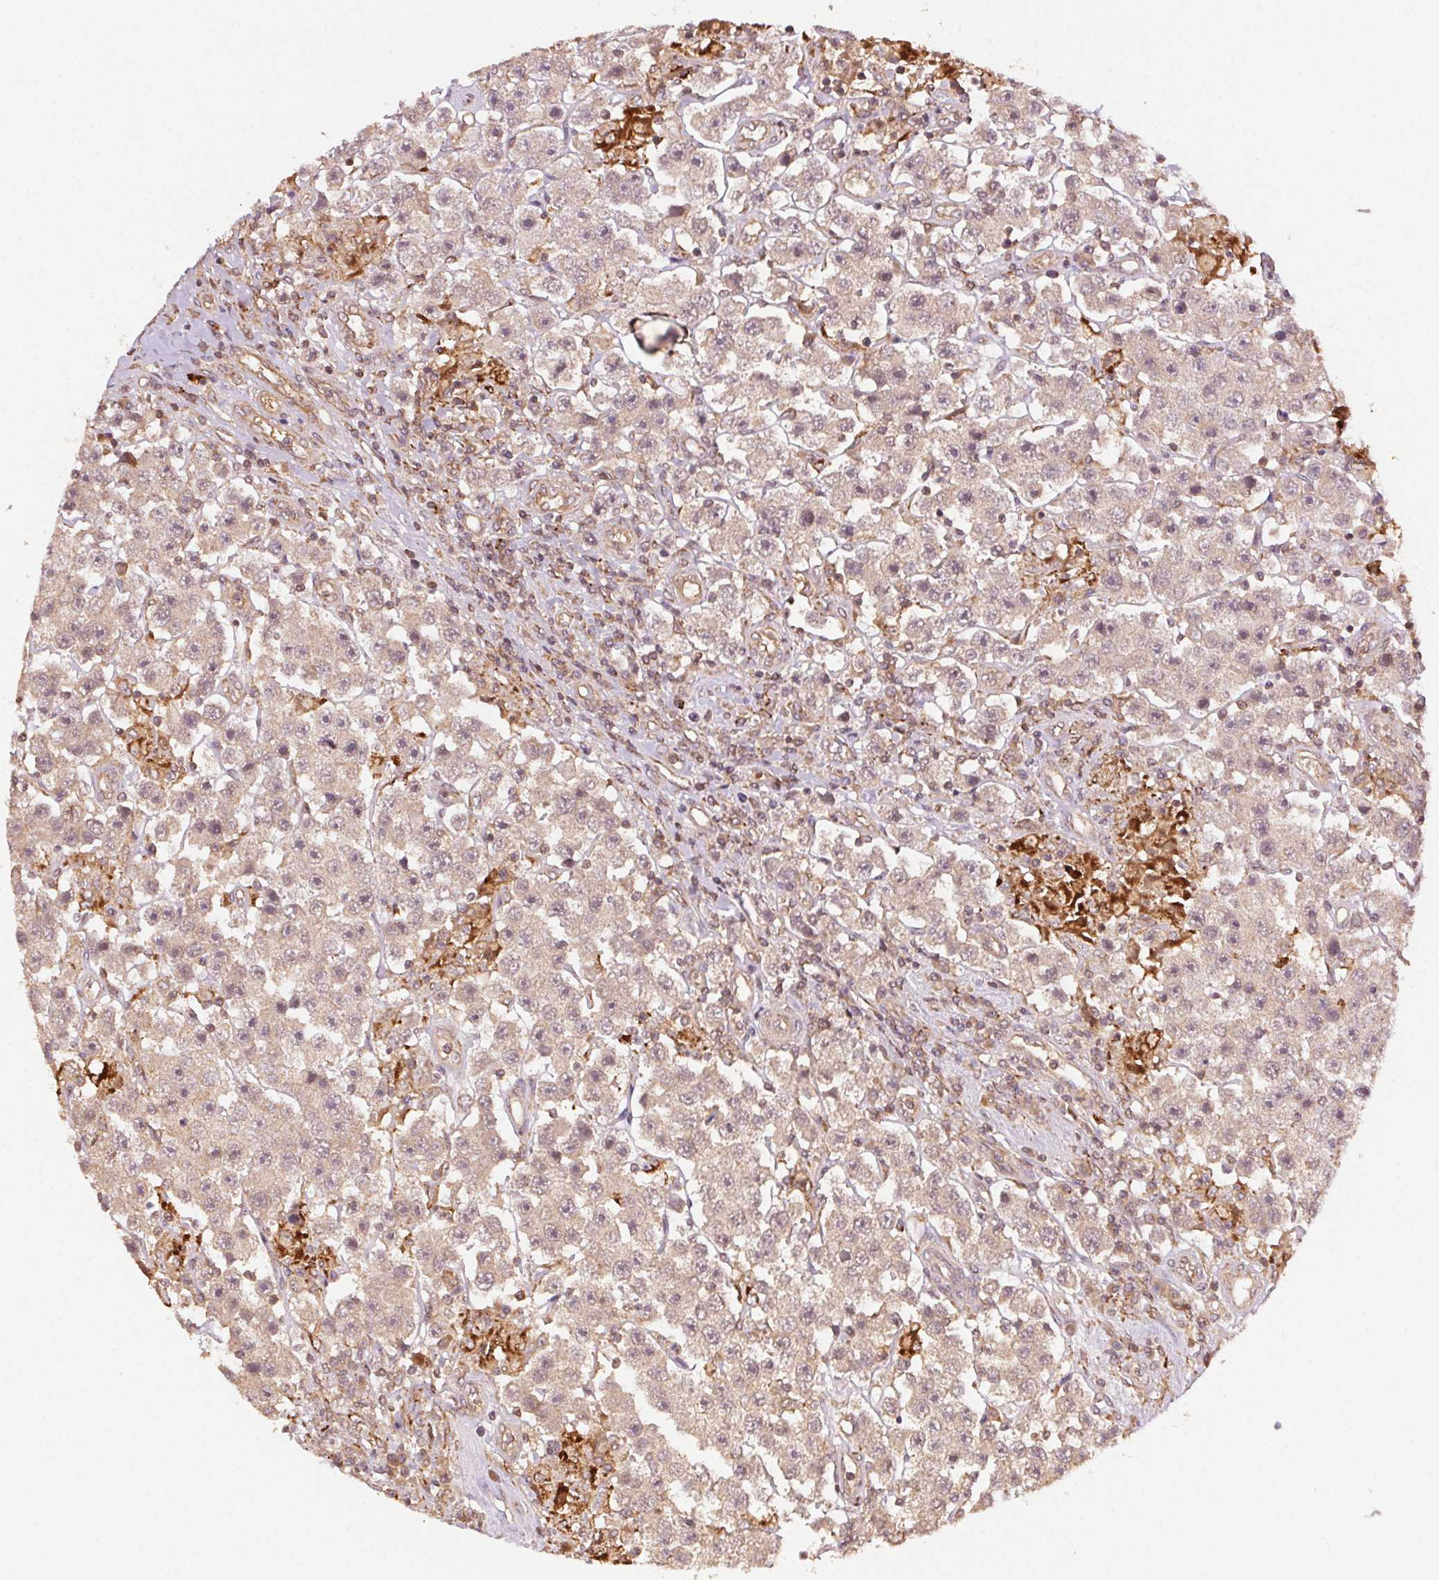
{"staining": {"intensity": "weak", "quantity": ">75%", "location": "cytoplasmic/membranous,nuclear"}, "tissue": "testis cancer", "cell_type": "Tumor cells", "image_type": "cancer", "snomed": [{"axis": "morphology", "description": "Seminoma, NOS"}, {"axis": "topography", "description": "Testis"}], "caption": "Testis cancer (seminoma) stained for a protein shows weak cytoplasmic/membranous and nuclear positivity in tumor cells.", "gene": "KLHL15", "patient": {"sex": "male", "age": 45}}